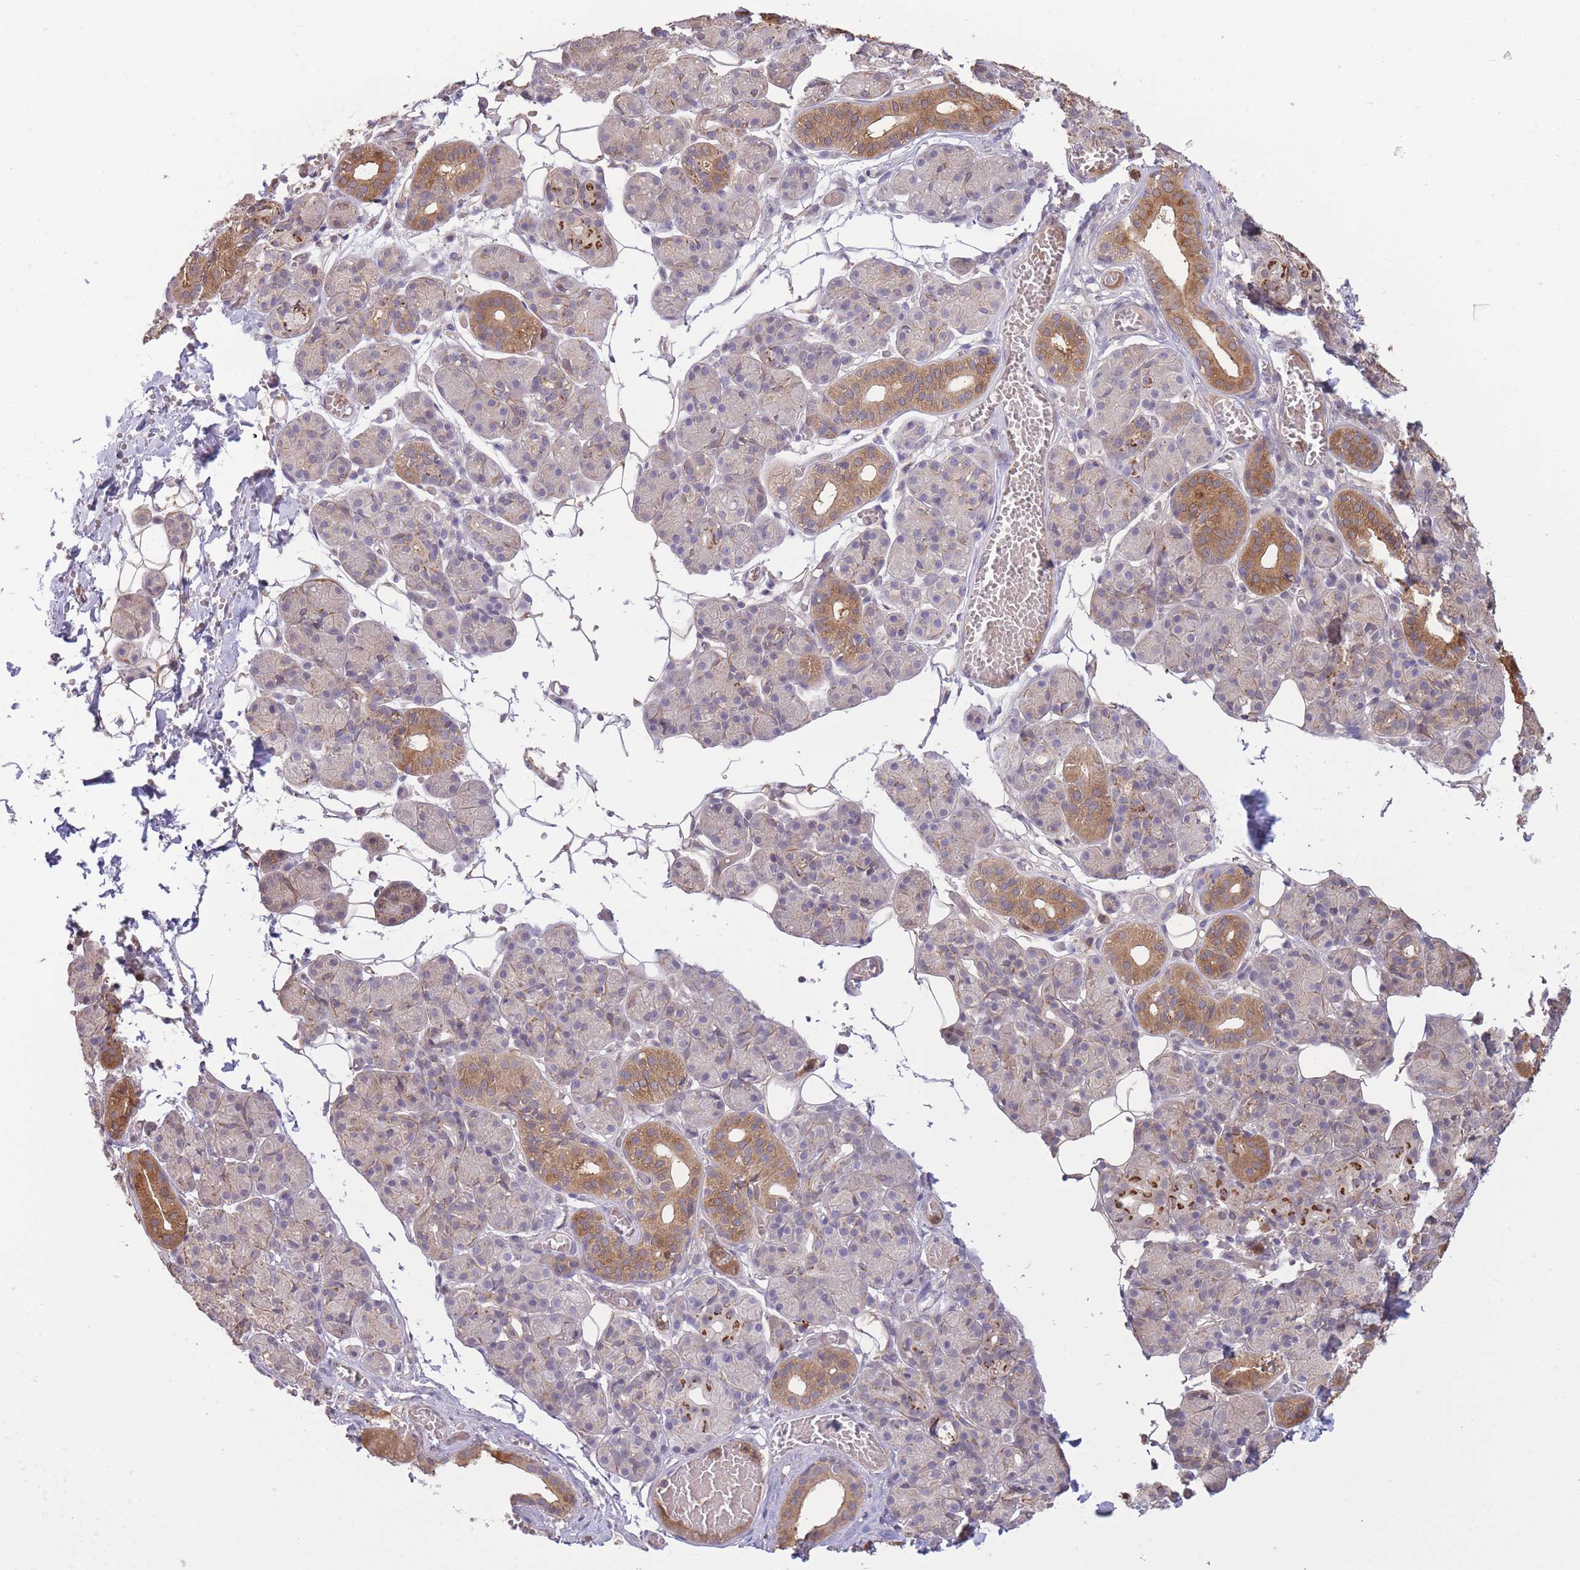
{"staining": {"intensity": "moderate", "quantity": "25%-75%", "location": "cytoplasmic/membranous"}, "tissue": "salivary gland", "cell_type": "Glandular cells", "image_type": "normal", "snomed": [{"axis": "morphology", "description": "Normal tissue, NOS"}, {"axis": "topography", "description": "Salivary gland"}], "caption": "Immunohistochemical staining of unremarkable human salivary gland demonstrates 25%-75% levels of moderate cytoplasmic/membranous protein positivity in about 25%-75% of glandular cells. (Brightfield microscopy of DAB IHC at high magnification).", "gene": "ZNF304", "patient": {"sex": "male", "age": 63}}